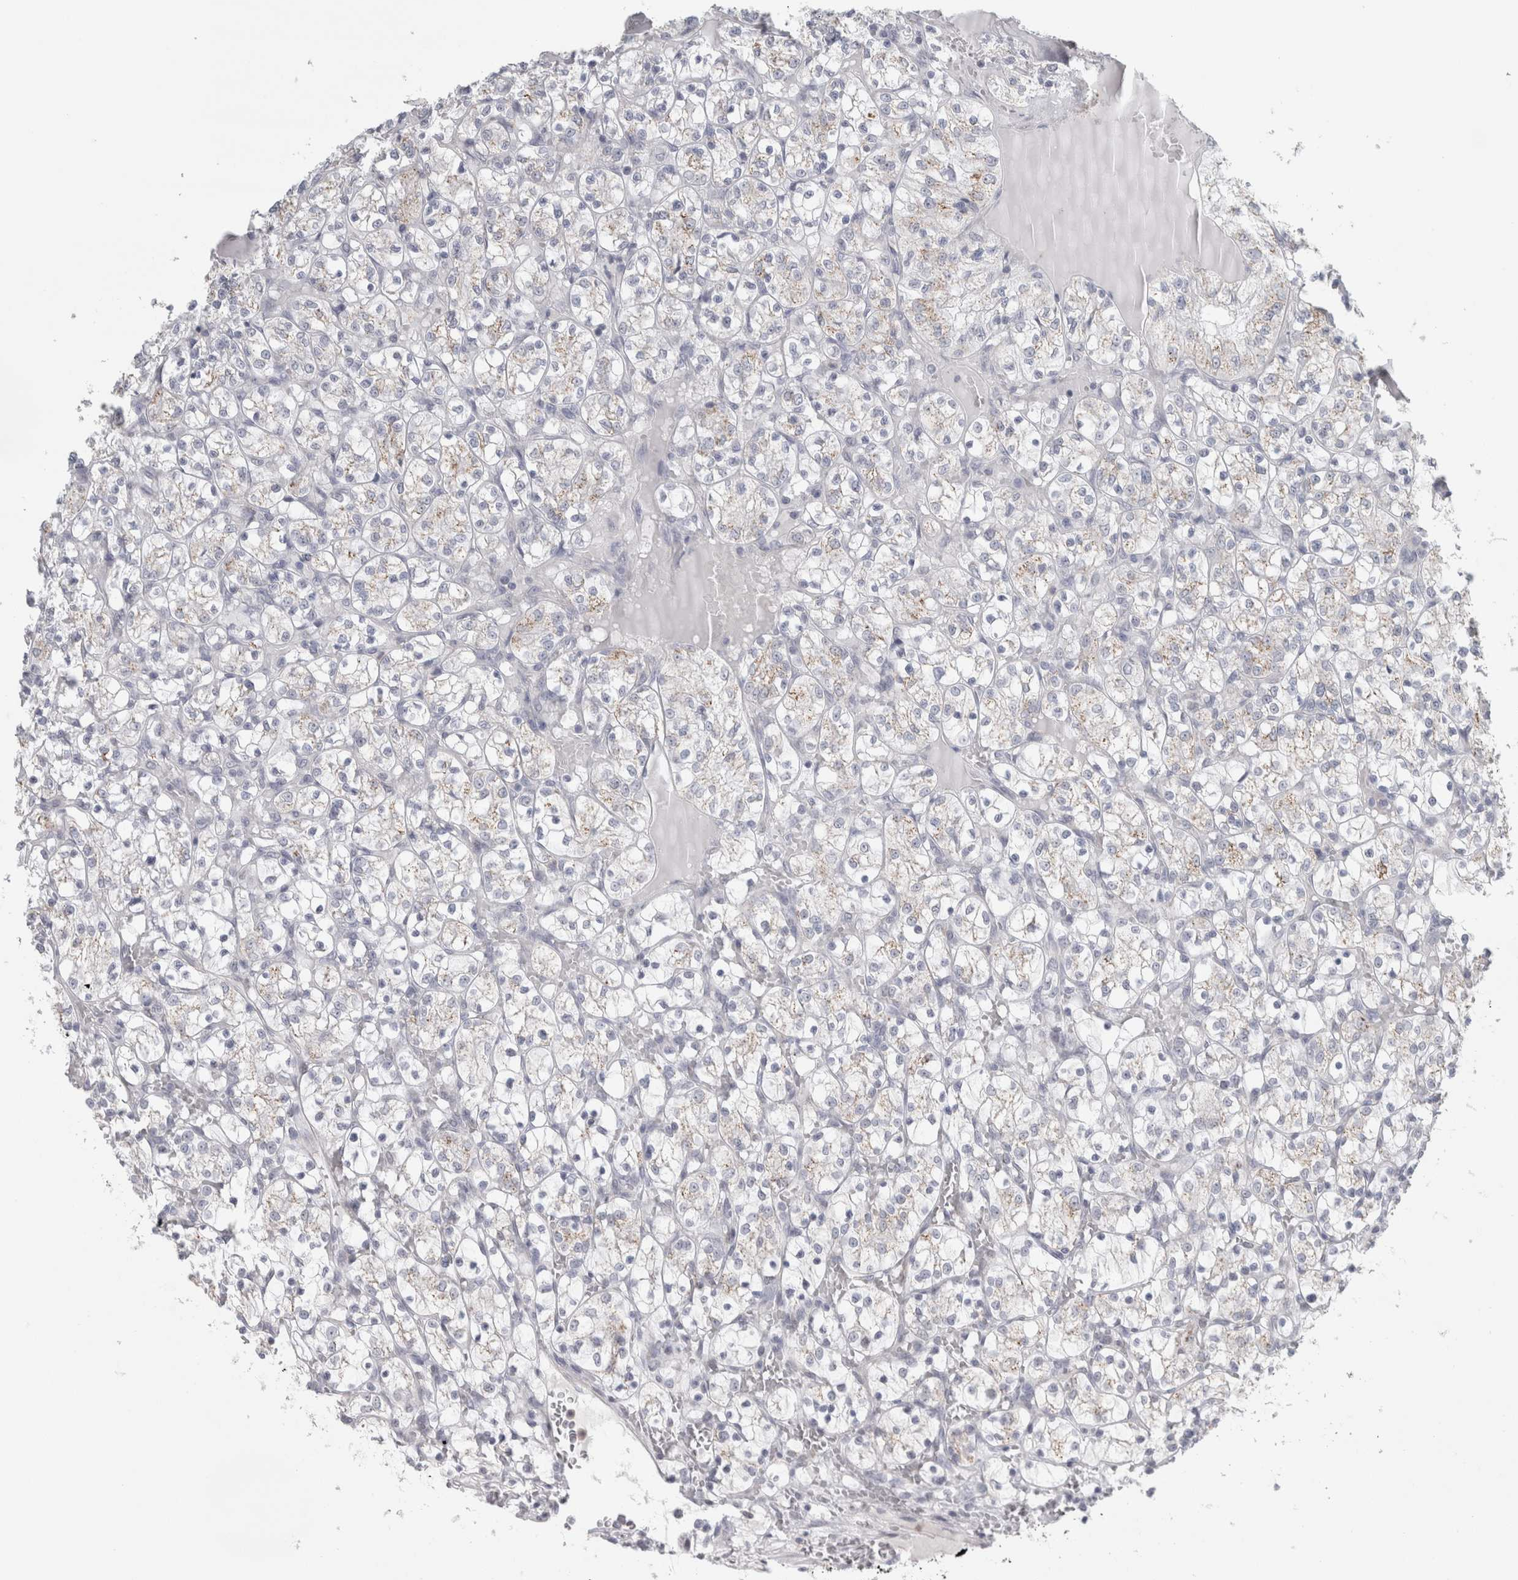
{"staining": {"intensity": "weak", "quantity": "<25%", "location": "cytoplasmic/membranous"}, "tissue": "renal cancer", "cell_type": "Tumor cells", "image_type": "cancer", "snomed": [{"axis": "morphology", "description": "Adenocarcinoma, NOS"}, {"axis": "topography", "description": "Kidney"}], "caption": "Protein analysis of renal cancer (adenocarcinoma) reveals no significant positivity in tumor cells.", "gene": "PLIN1", "patient": {"sex": "female", "age": 69}}